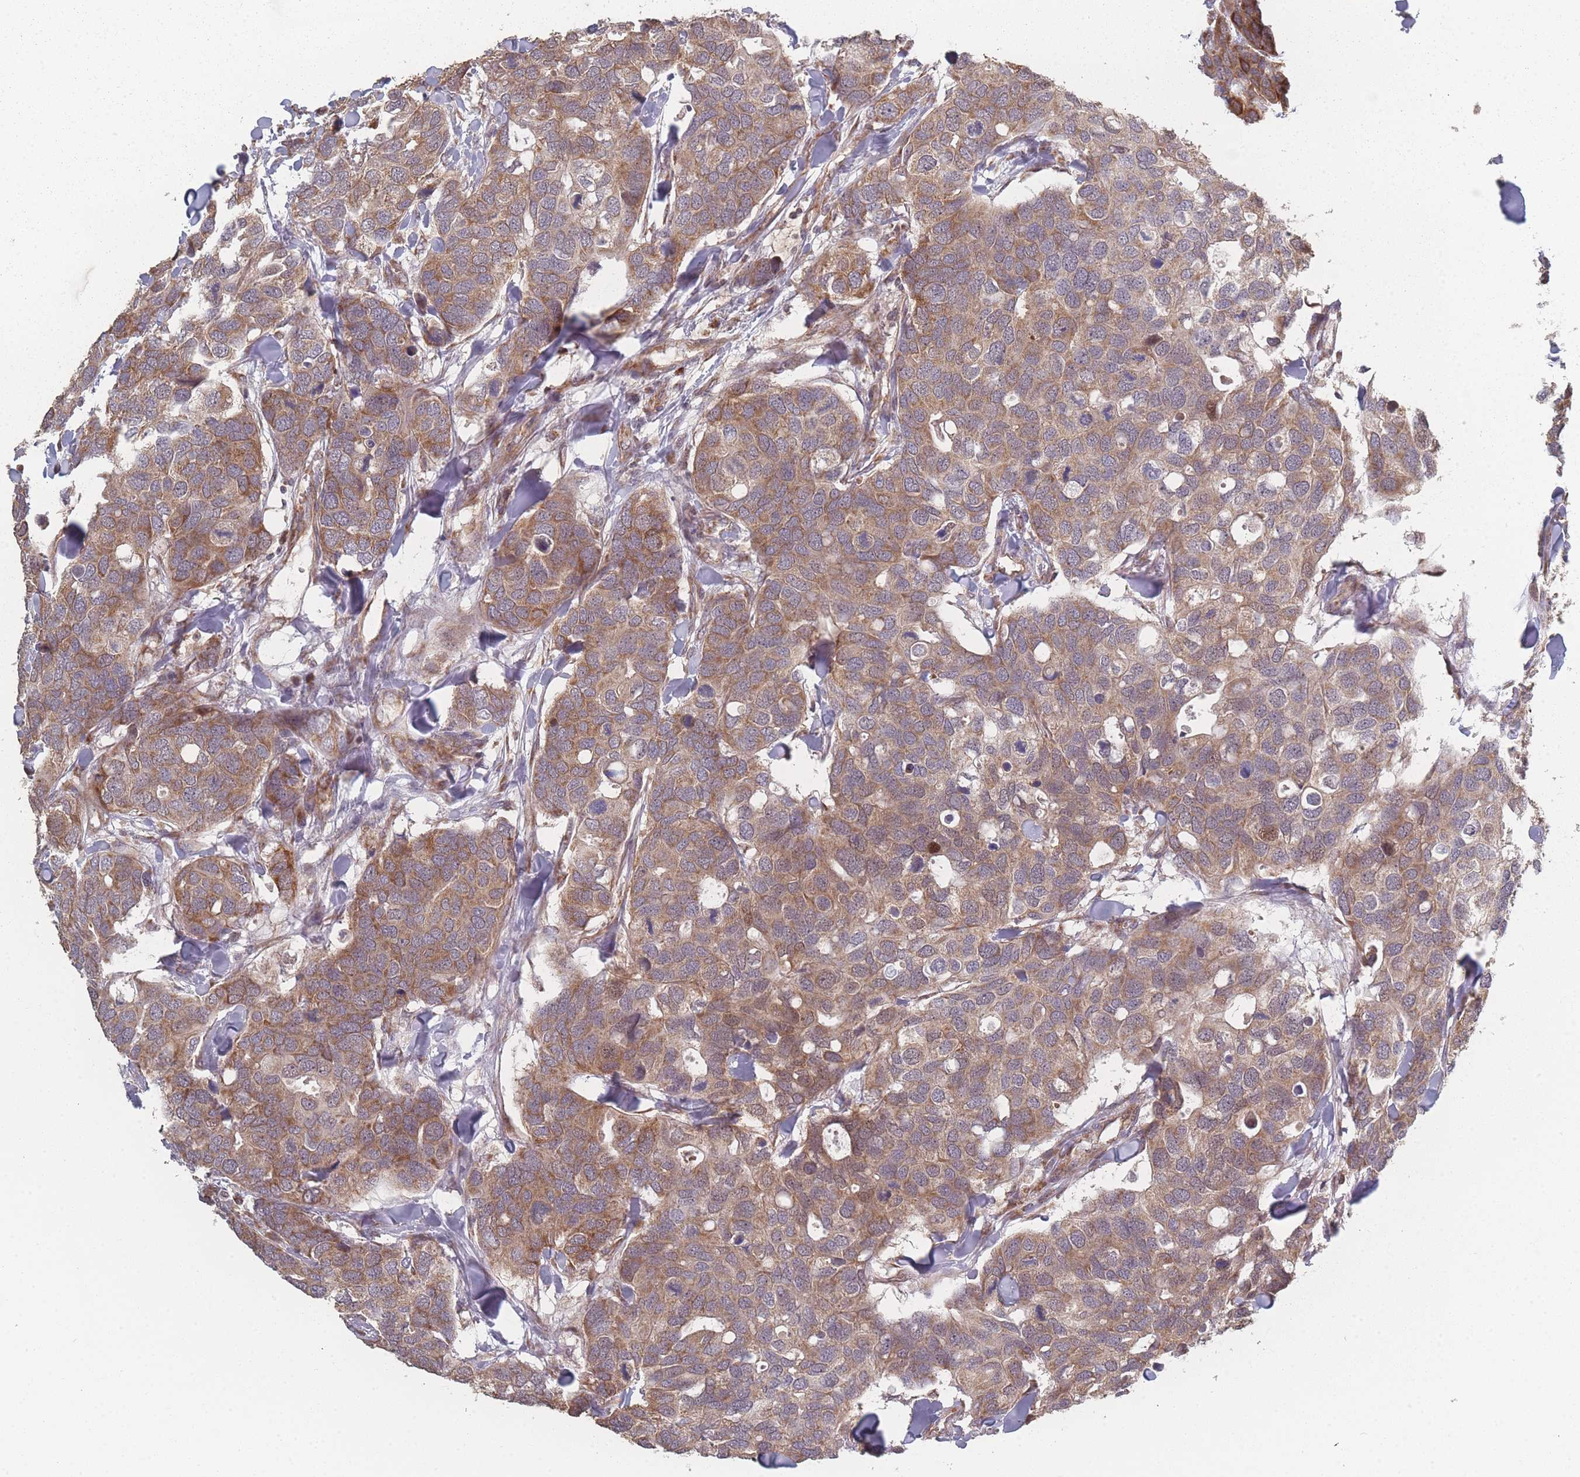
{"staining": {"intensity": "moderate", "quantity": ">75%", "location": "cytoplasmic/membranous"}, "tissue": "breast cancer", "cell_type": "Tumor cells", "image_type": "cancer", "snomed": [{"axis": "morphology", "description": "Duct carcinoma"}, {"axis": "topography", "description": "Breast"}], "caption": "High-magnification brightfield microscopy of breast cancer stained with DAB (brown) and counterstained with hematoxylin (blue). tumor cells exhibit moderate cytoplasmic/membranous expression is seen in approximately>75% of cells.", "gene": "PSMB3", "patient": {"sex": "female", "age": 83}}